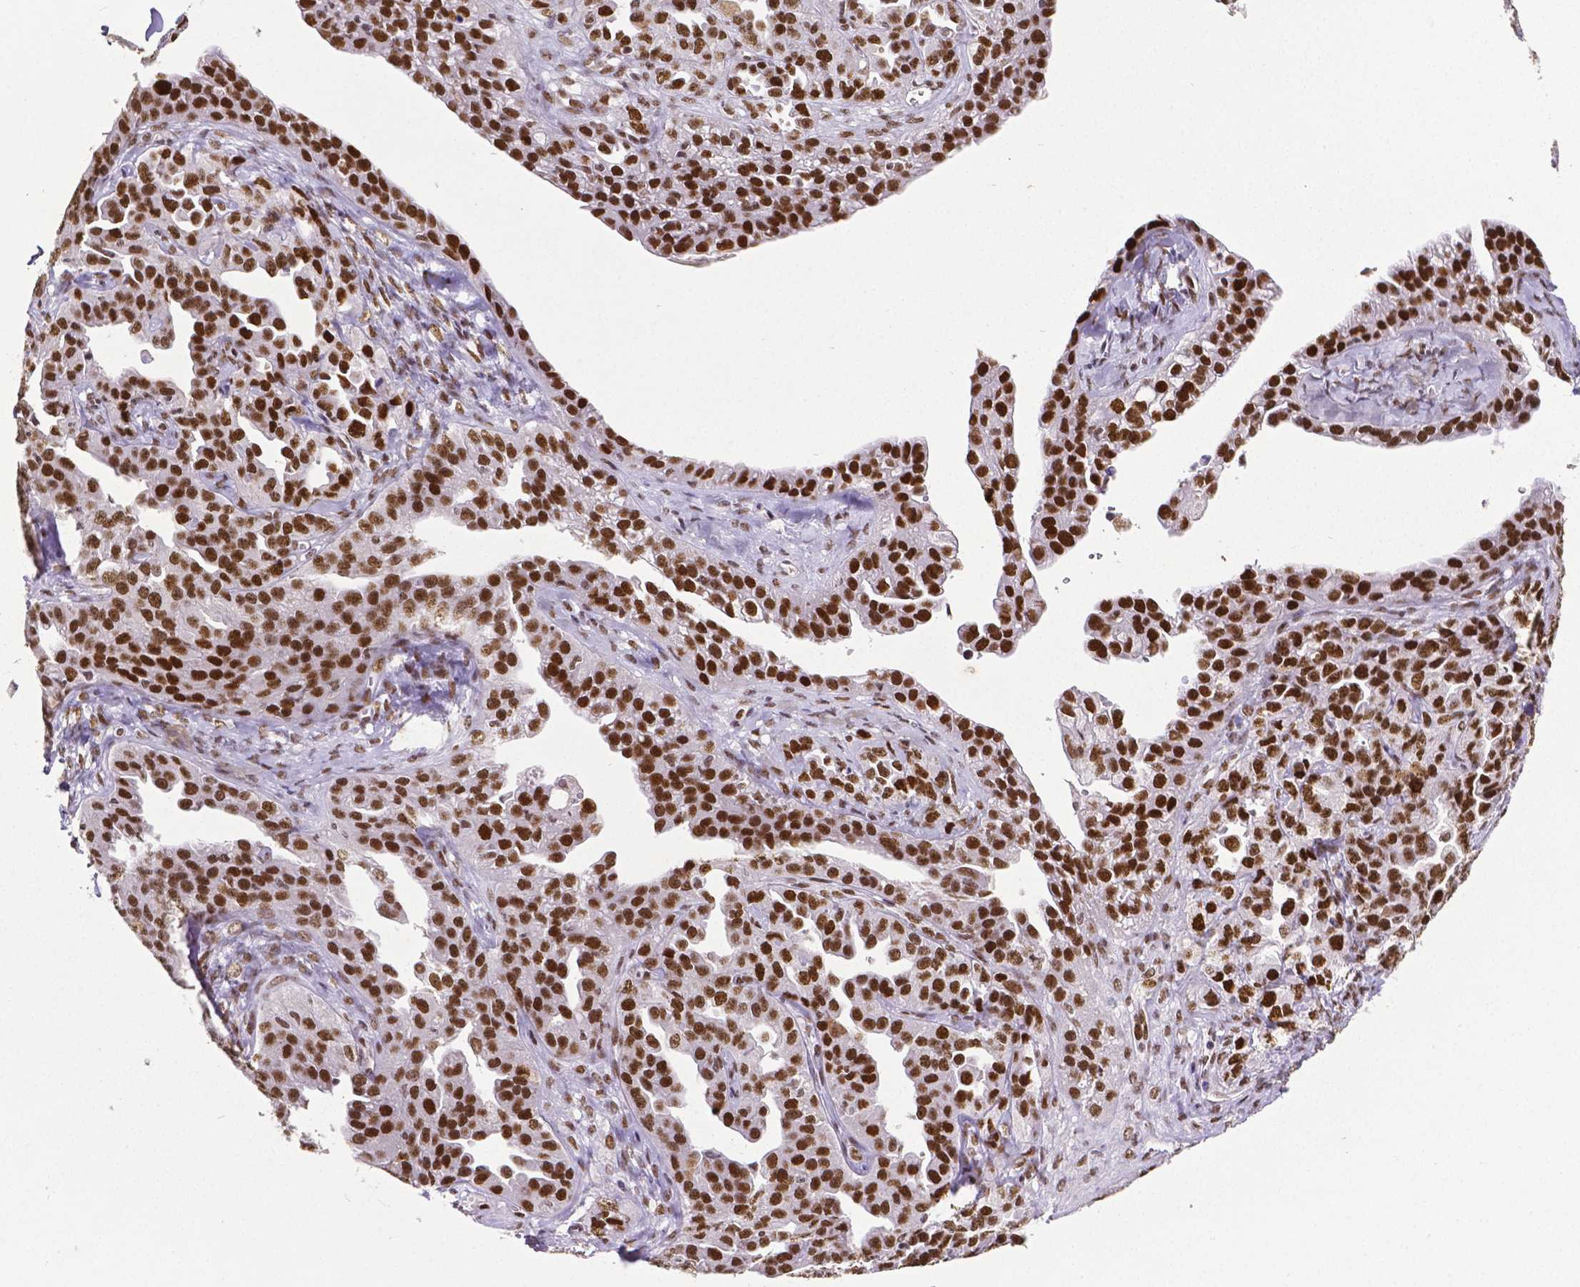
{"staining": {"intensity": "strong", "quantity": ">75%", "location": "nuclear"}, "tissue": "ovarian cancer", "cell_type": "Tumor cells", "image_type": "cancer", "snomed": [{"axis": "morphology", "description": "Cystadenocarcinoma, serous, NOS"}, {"axis": "topography", "description": "Ovary"}], "caption": "A high-resolution histopathology image shows IHC staining of ovarian cancer, which reveals strong nuclear staining in about >75% of tumor cells.", "gene": "REST", "patient": {"sex": "female", "age": 75}}